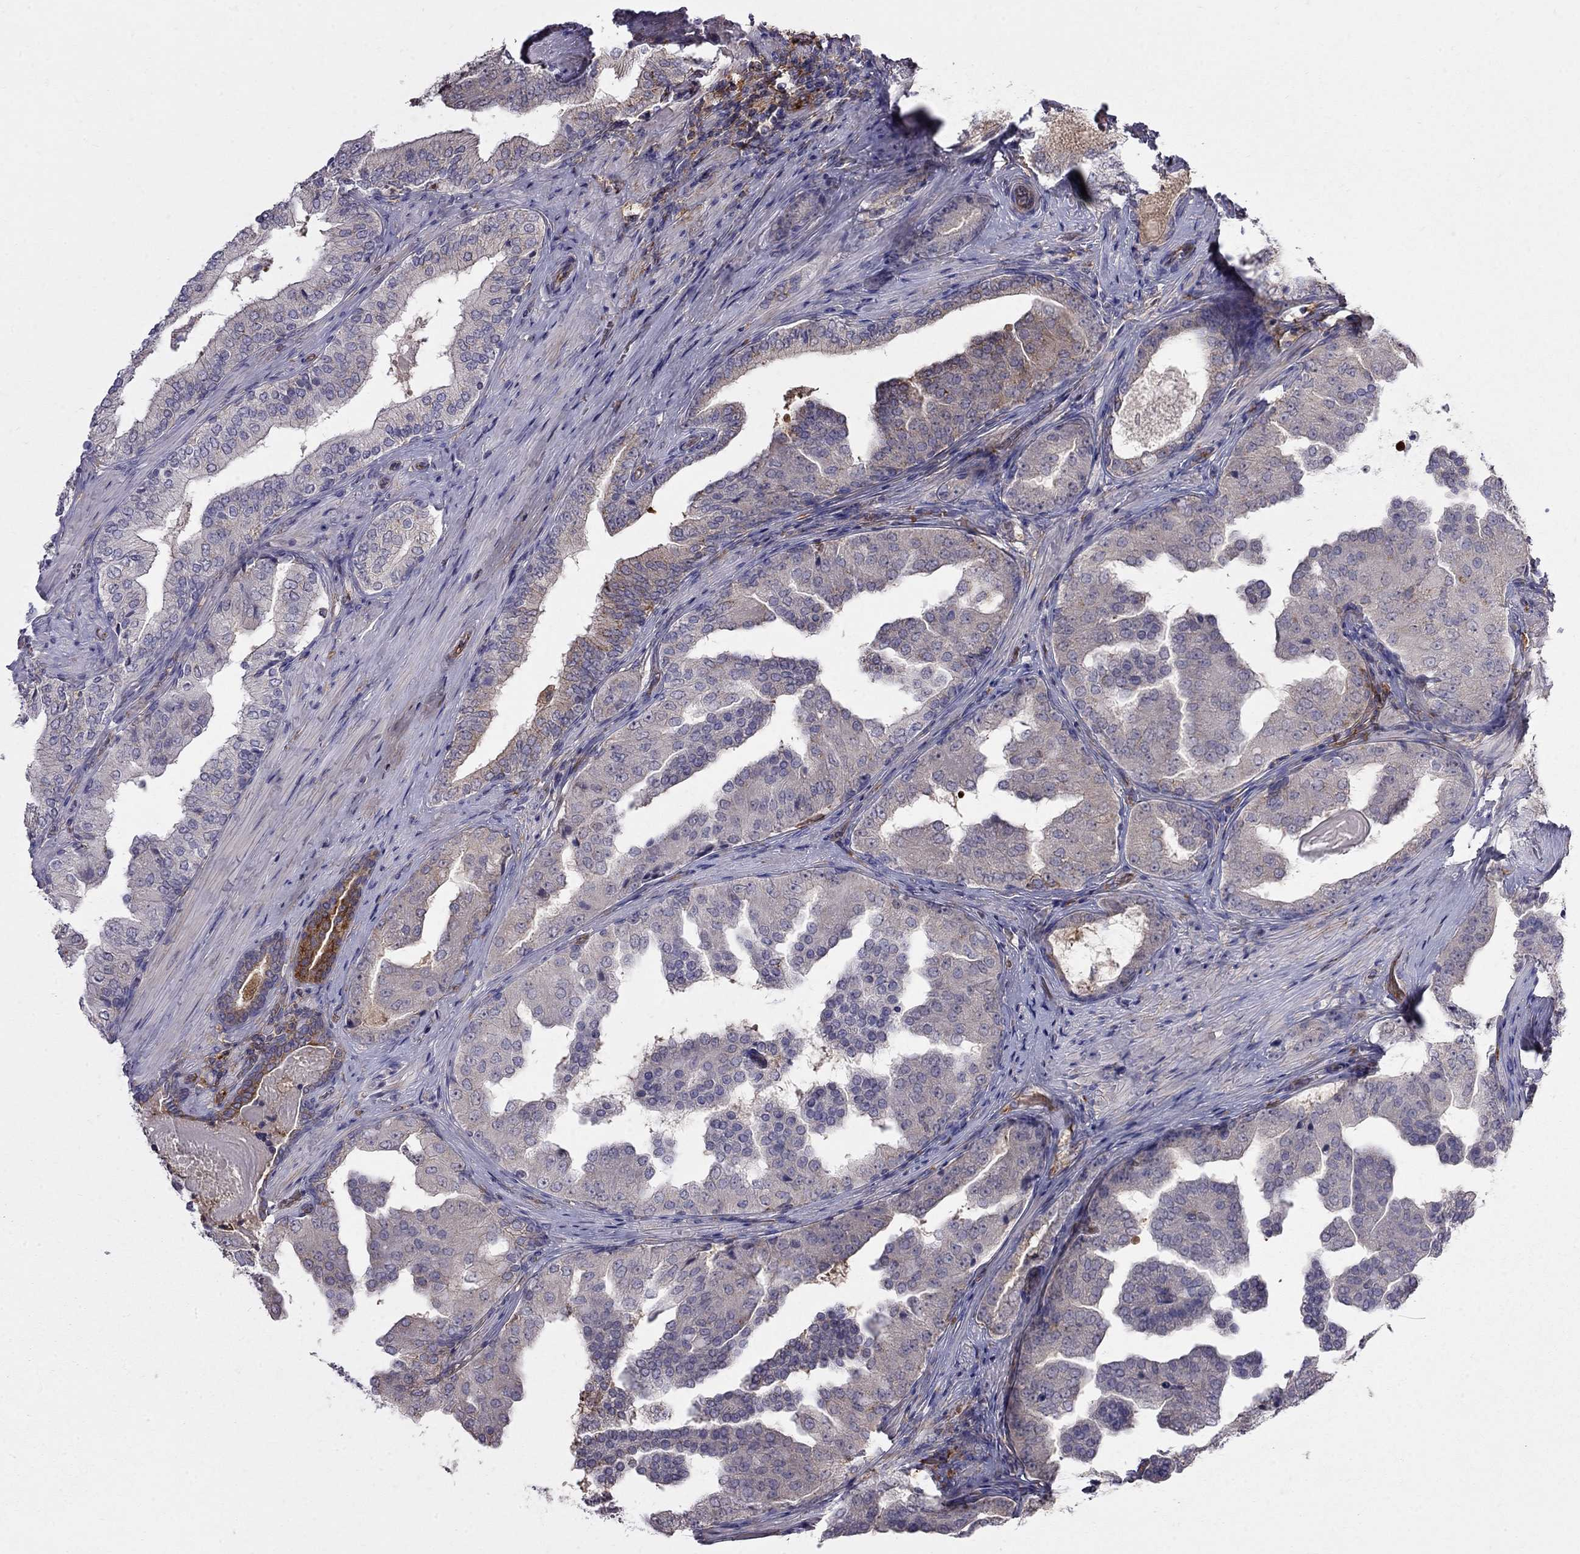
{"staining": {"intensity": "moderate", "quantity": "<25%", "location": "cytoplasmic/membranous"}, "tissue": "prostate cancer", "cell_type": "Tumor cells", "image_type": "cancer", "snomed": [{"axis": "morphology", "description": "Adenocarcinoma, Low grade"}, {"axis": "topography", "description": "Prostate and seminal vesicle, NOS"}], "caption": "Brown immunohistochemical staining in prostate cancer exhibits moderate cytoplasmic/membranous expression in about <25% of tumor cells.", "gene": "EIF4E3", "patient": {"sex": "male", "age": 61}}